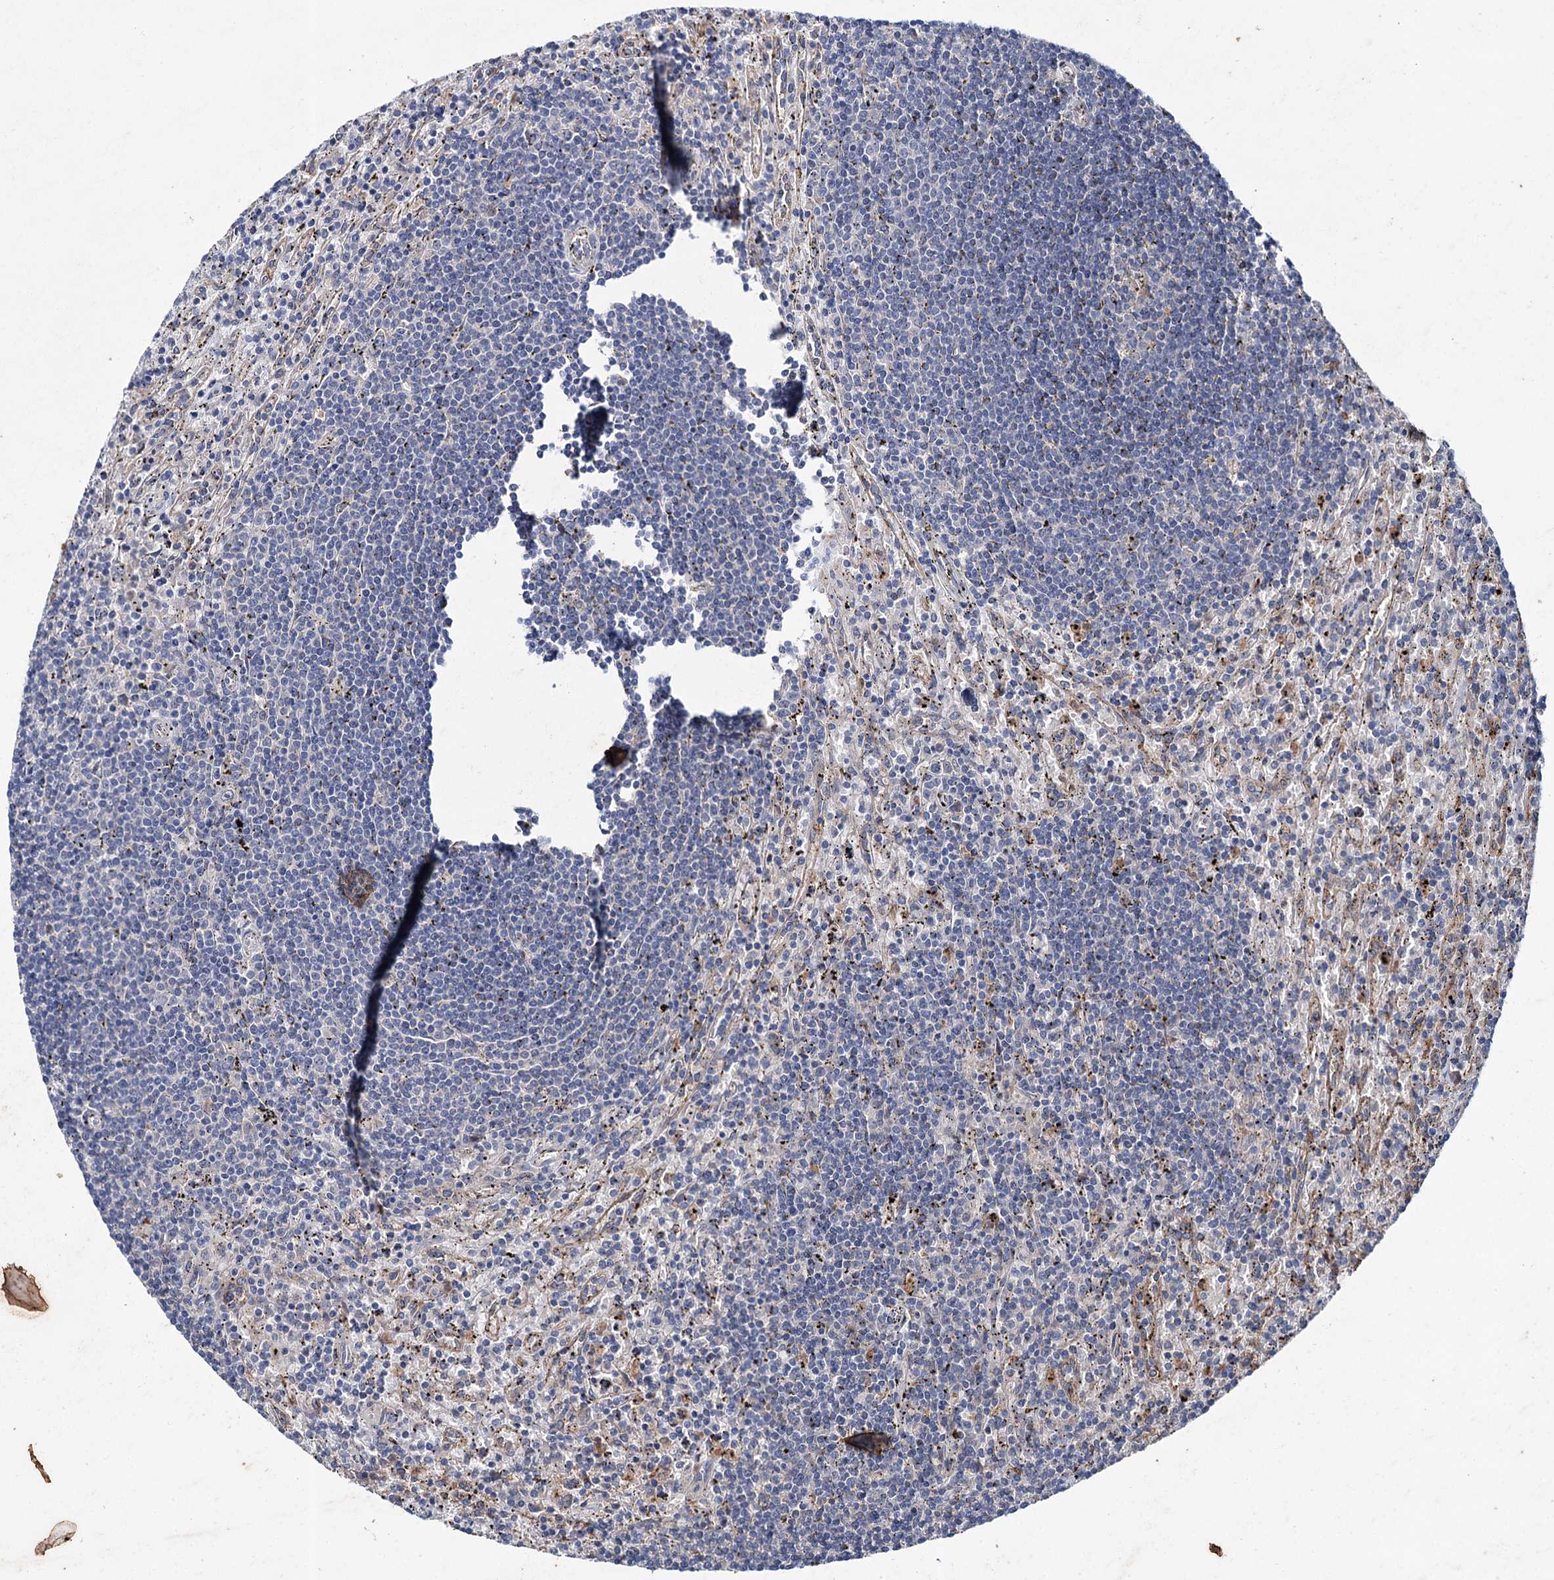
{"staining": {"intensity": "negative", "quantity": "none", "location": "none"}, "tissue": "lymphoma", "cell_type": "Tumor cells", "image_type": "cancer", "snomed": [{"axis": "morphology", "description": "Malignant lymphoma, non-Hodgkin's type, Low grade"}, {"axis": "topography", "description": "Spleen"}], "caption": "Immunohistochemical staining of lymphoma displays no significant staining in tumor cells.", "gene": "PTPN3", "patient": {"sex": "male", "age": 76}}